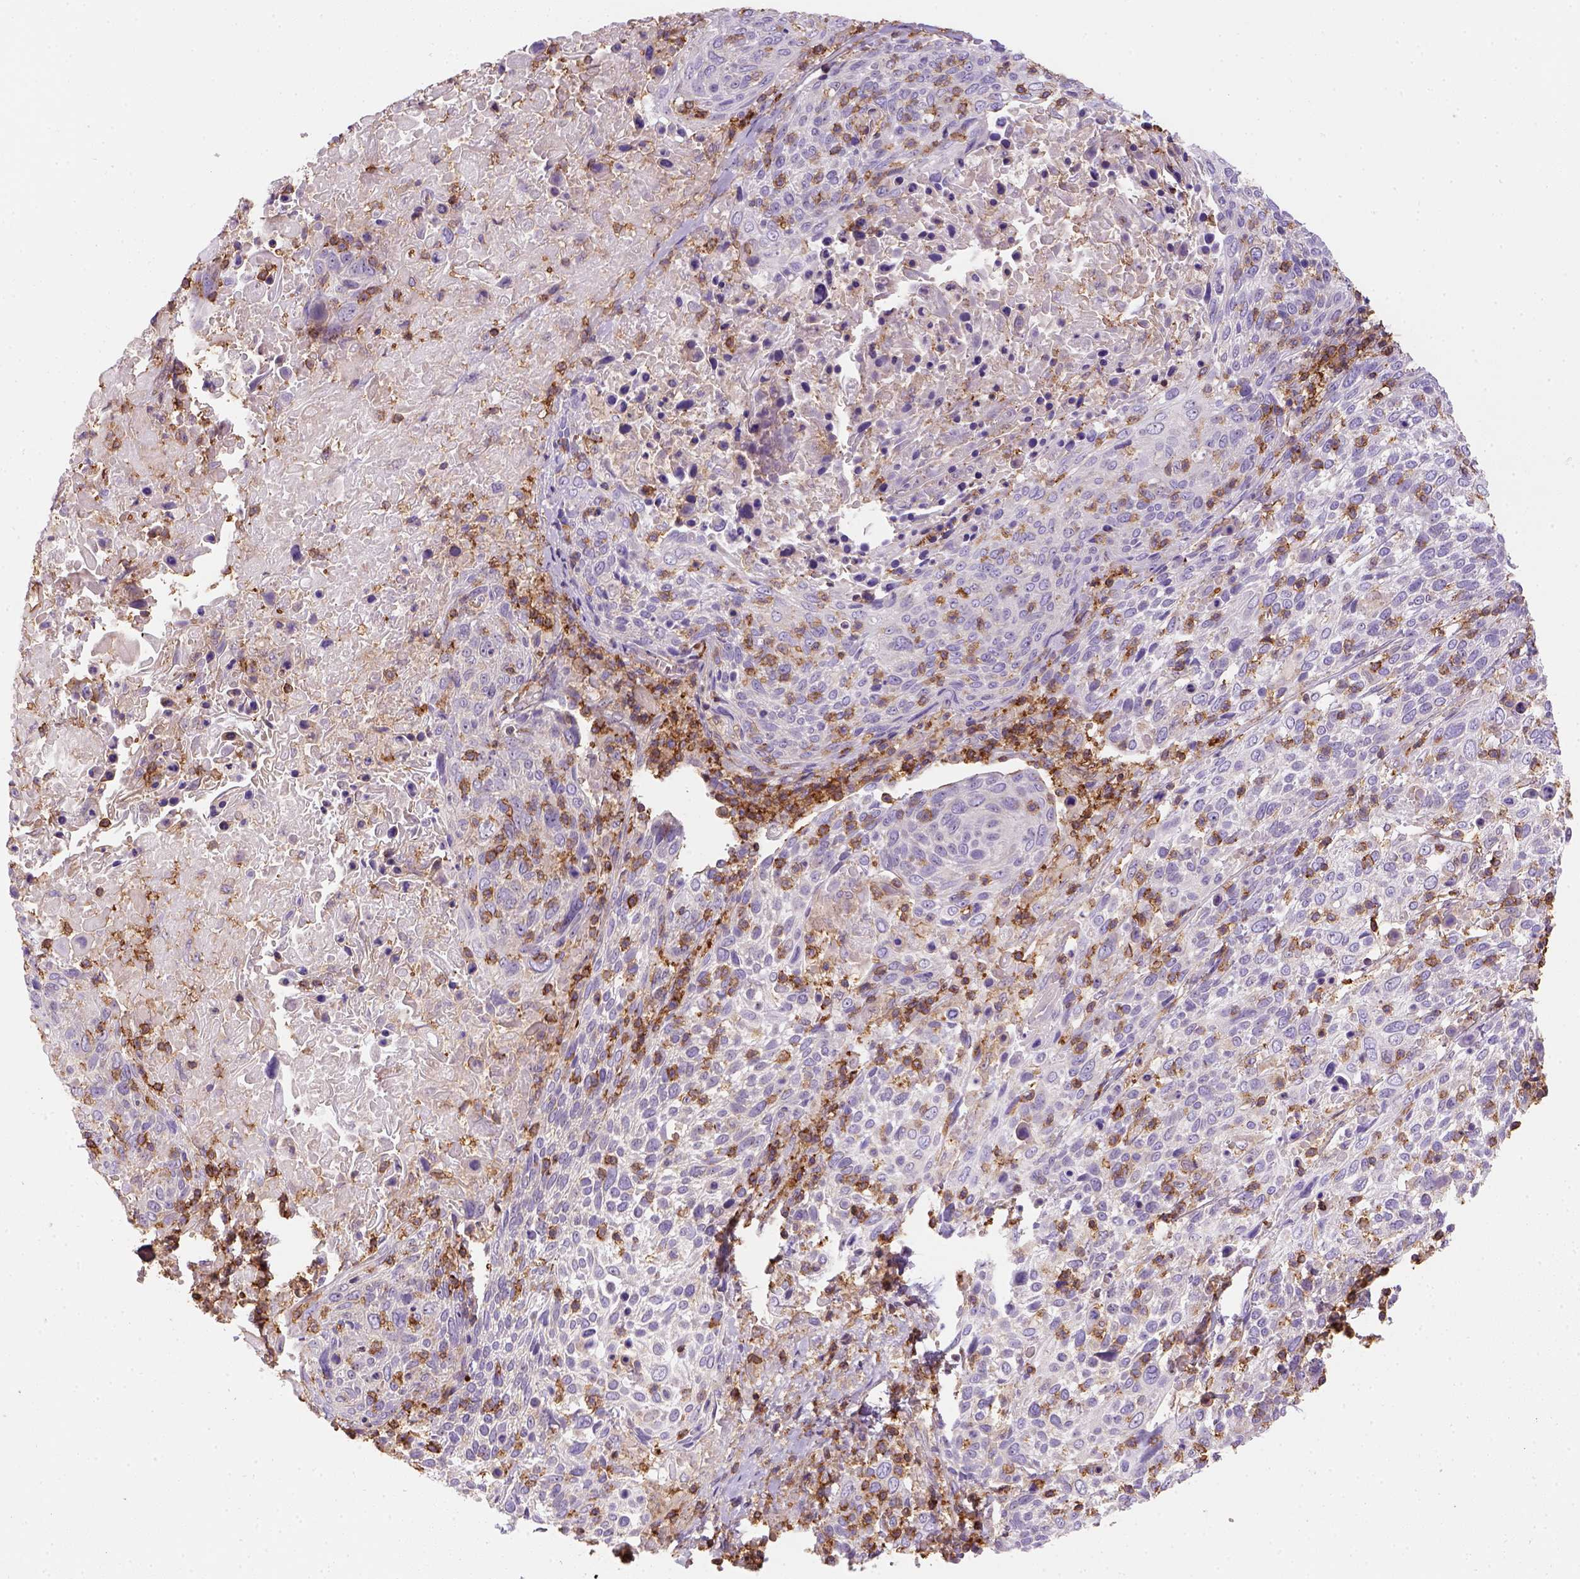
{"staining": {"intensity": "moderate", "quantity": "<25%", "location": "cytoplasmic/membranous"}, "tissue": "cervical cancer", "cell_type": "Tumor cells", "image_type": "cancer", "snomed": [{"axis": "morphology", "description": "Squamous cell carcinoma, NOS"}, {"axis": "topography", "description": "Cervix"}], "caption": "Brown immunohistochemical staining in cervical cancer (squamous cell carcinoma) displays moderate cytoplasmic/membranous positivity in approximately <25% of tumor cells.", "gene": "GPRC5D", "patient": {"sex": "female", "age": 61}}